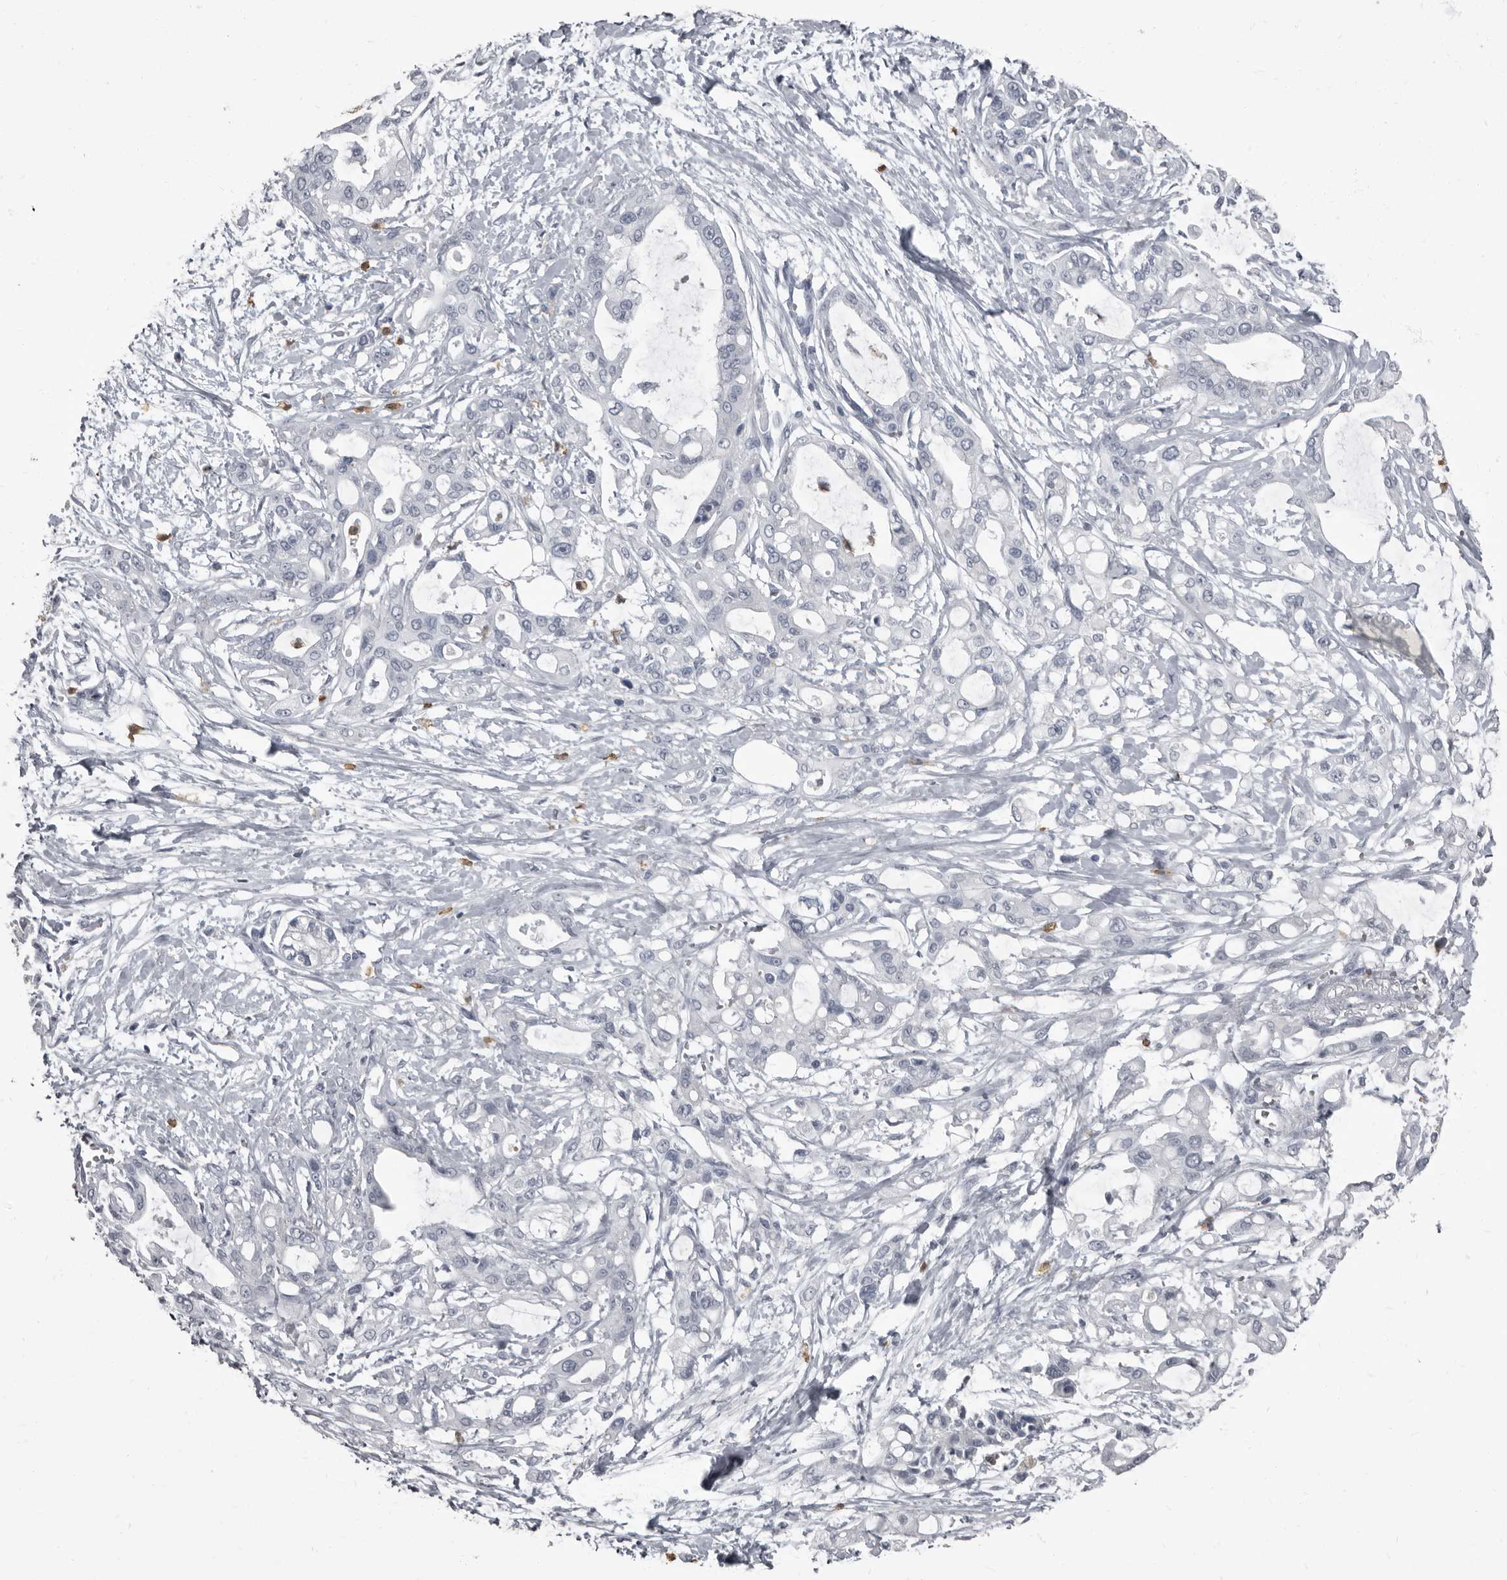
{"staining": {"intensity": "negative", "quantity": "none", "location": "none"}, "tissue": "pancreatic cancer", "cell_type": "Tumor cells", "image_type": "cancer", "snomed": [{"axis": "morphology", "description": "Adenocarcinoma, NOS"}, {"axis": "topography", "description": "Pancreas"}], "caption": "DAB immunohistochemical staining of human pancreatic cancer (adenocarcinoma) reveals no significant staining in tumor cells.", "gene": "TPD52L1", "patient": {"sex": "male", "age": 68}}